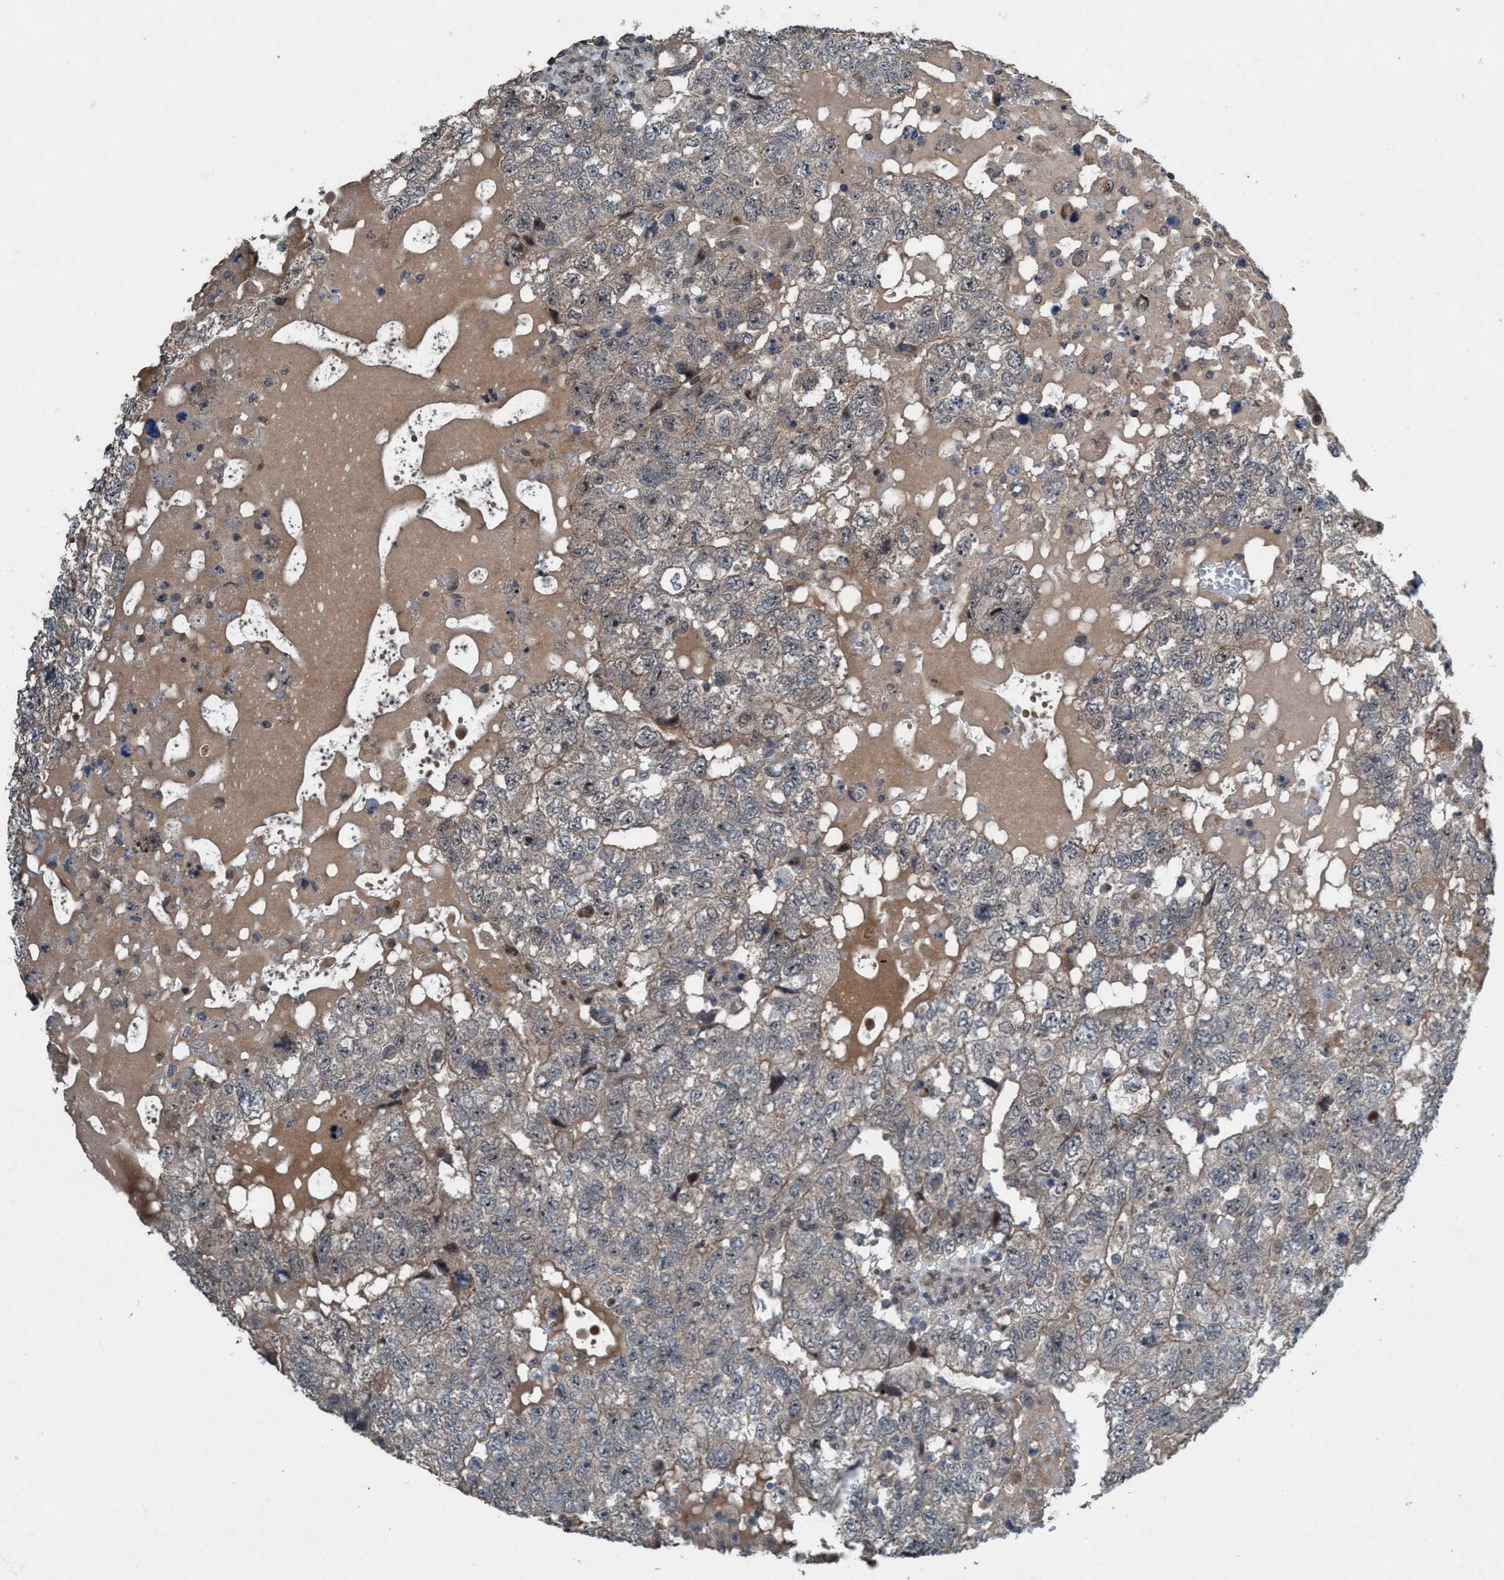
{"staining": {"intensity": "weak", "quantity": "<25%", "location": "nuclear"}, "tissue": "testis cancer", "cell_type": "Tumor cells", "image_type": "cancer", "snomed": [{"axis": "morphology", "description": "Carcinoma, Embryonal, NOS"}, {"axis": "topography", "description": "Testis"}], "caption": "Immunohistochemistry (IHC) photomicrograph of testis embryonal carcinoma stained for a protein (brown), which demonstrates no staining in tumor cells. Brightfield microscopy of IHC stained with DAB (brown) and hematoxylin (blue), captured at high magnification.", "gene": "NISCH", "patient": {"sex": "male", "age": 36}}